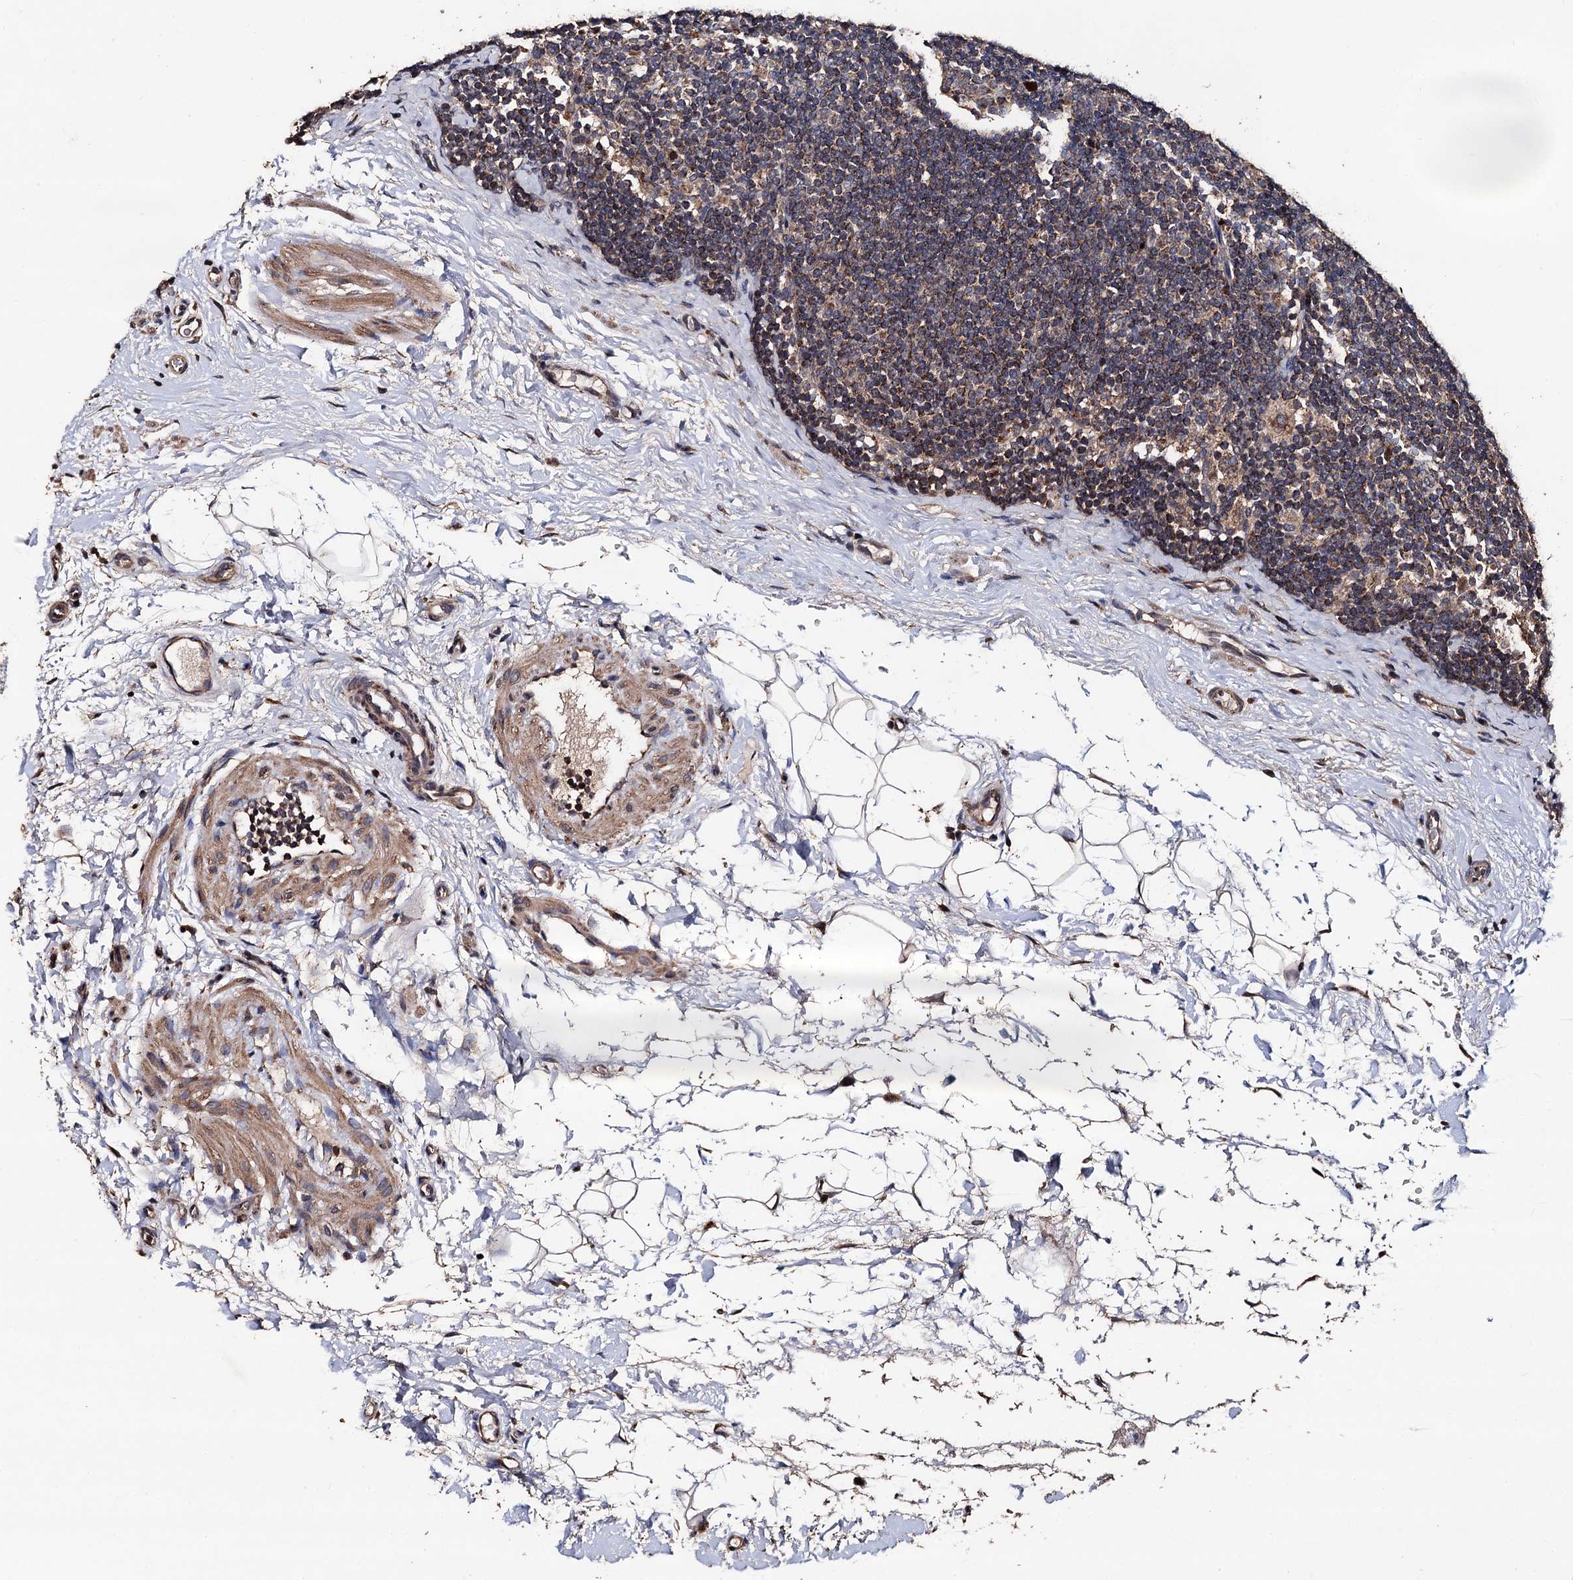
{"staining": {"intensity": "weak", "quantity": "<25%", "location": "cytoplasmic/membranous"}, "tissue": "lymph node", "cell_type": "Germinal center cells", "image_type": "normal", "snomed": [{"axis": "morphology", "description": "Normal tissue, NOS"}, {"axis": "topography", "description": "Lymph node"}], "caption": "Photomicrograph shows no protein expression in germinal center cells of normal lymph node. Brightfield microscopy of IHC stained with DAB (3,3'-diaminobenzidine) (brown) and hematoxylin (blue), captured at high magnification.", "gene": "PPTC7", "patient": {"sex": "female", "age": 22}}